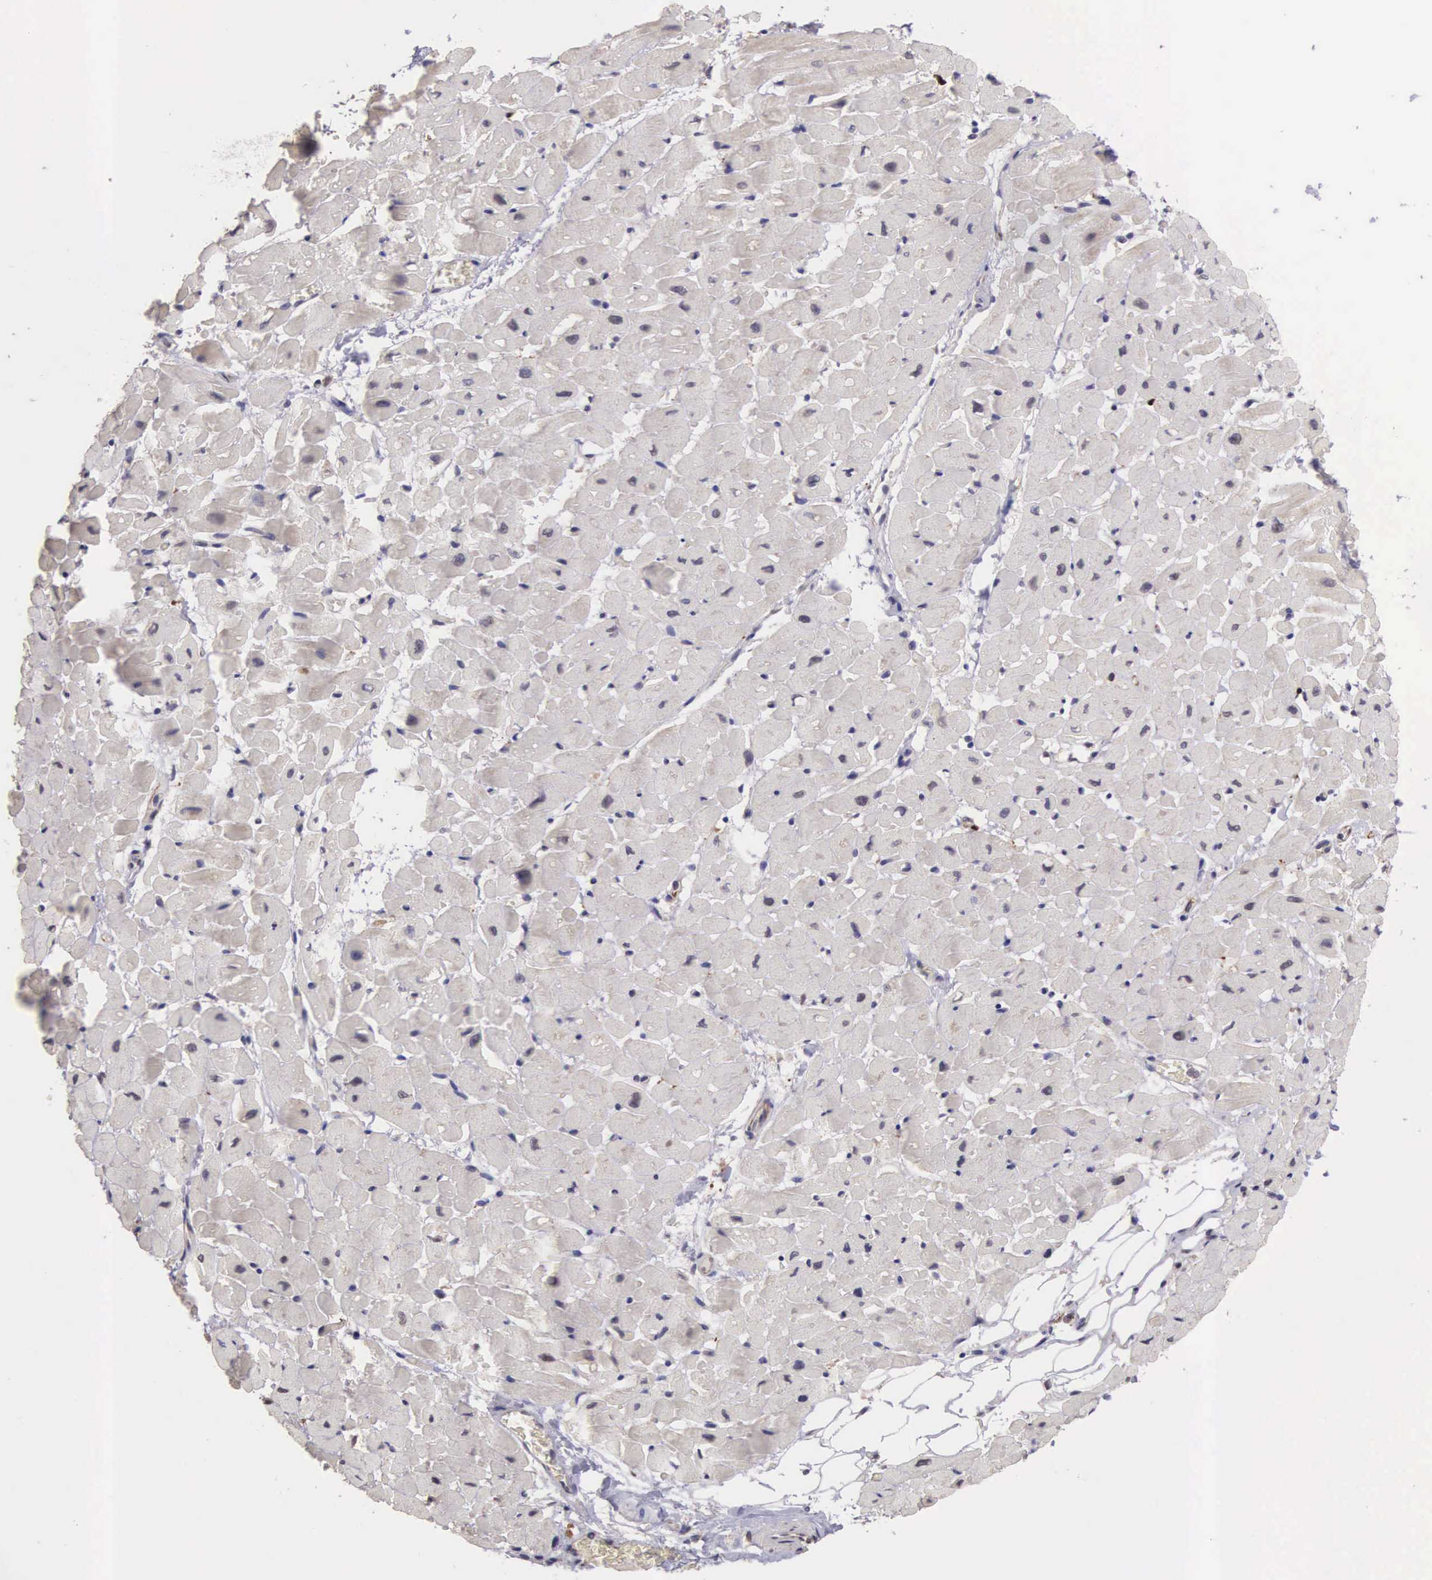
{"staining": {"intensity": "weak", "quantity": "25%-75%", "location": "cytoplasmic/membranous"}, "tissue": "heart muscle", "cell_type": "Cardiomyocytes", "image_type": "normal", "snomed": [{"axis": "morphology", "description": "Normal tissue, NOS"}, {"axis": "topography", "description": "Heart"}], "caption": "Unremarkable heart muscle was stained to show a protein in brown. There is low levels of weak cytoplasmic/membranous staining in approximately 25%-75% of cardiomyocytes. Immunohistochemistry (ihc) stains the protein in brown and the nuclei are stained blue.", "gene": "CDC45", "patient": {"sex": "male", "age": 45}}